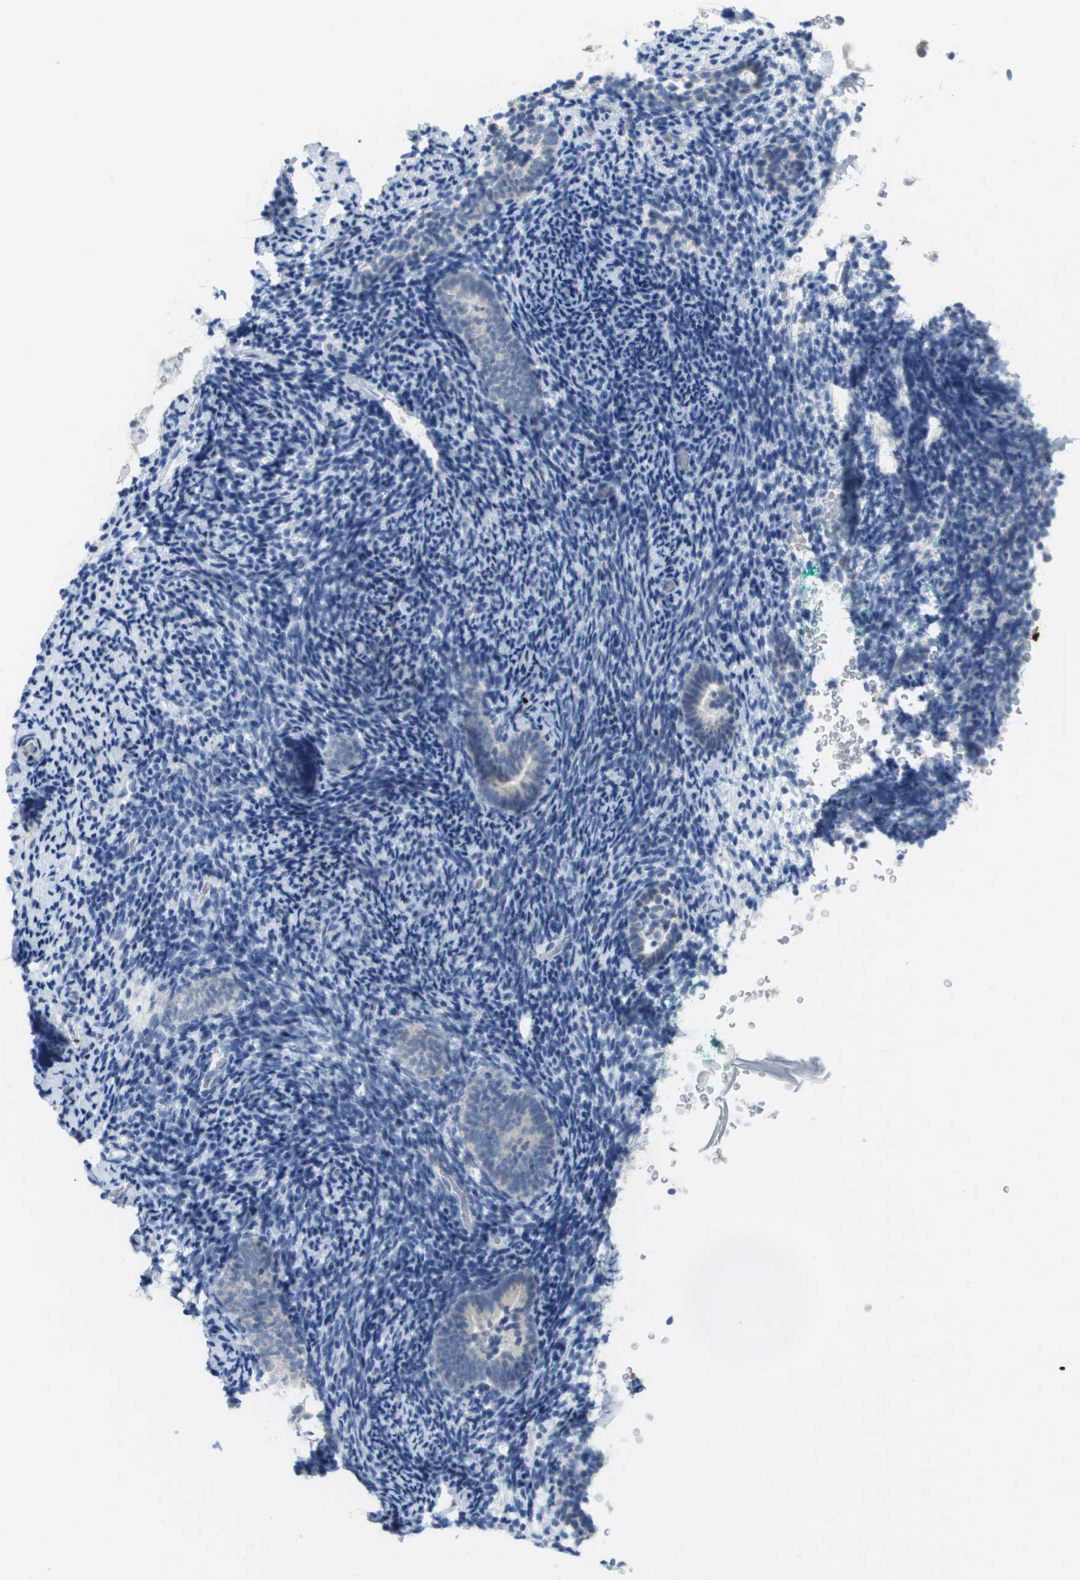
{"staining": {"intensity": "negative", "quantity": "none", "location": "none"}, "tissue": "endometrium", "cell_type": "Cells in endometrial stroma", "image_type": "normal", "snomed": [{"axis": "morphology", "description": "Normal tissue, NOS"}, {"axis": "topography", "description": "Endometrium"}], "caption": "Immunohistochemical staining of unremarkable endometrium reveals no significant positivity in cells in endometrial stroma.", "gene": "PDE4A", "patient": {"sex": "female", "age": 51}}